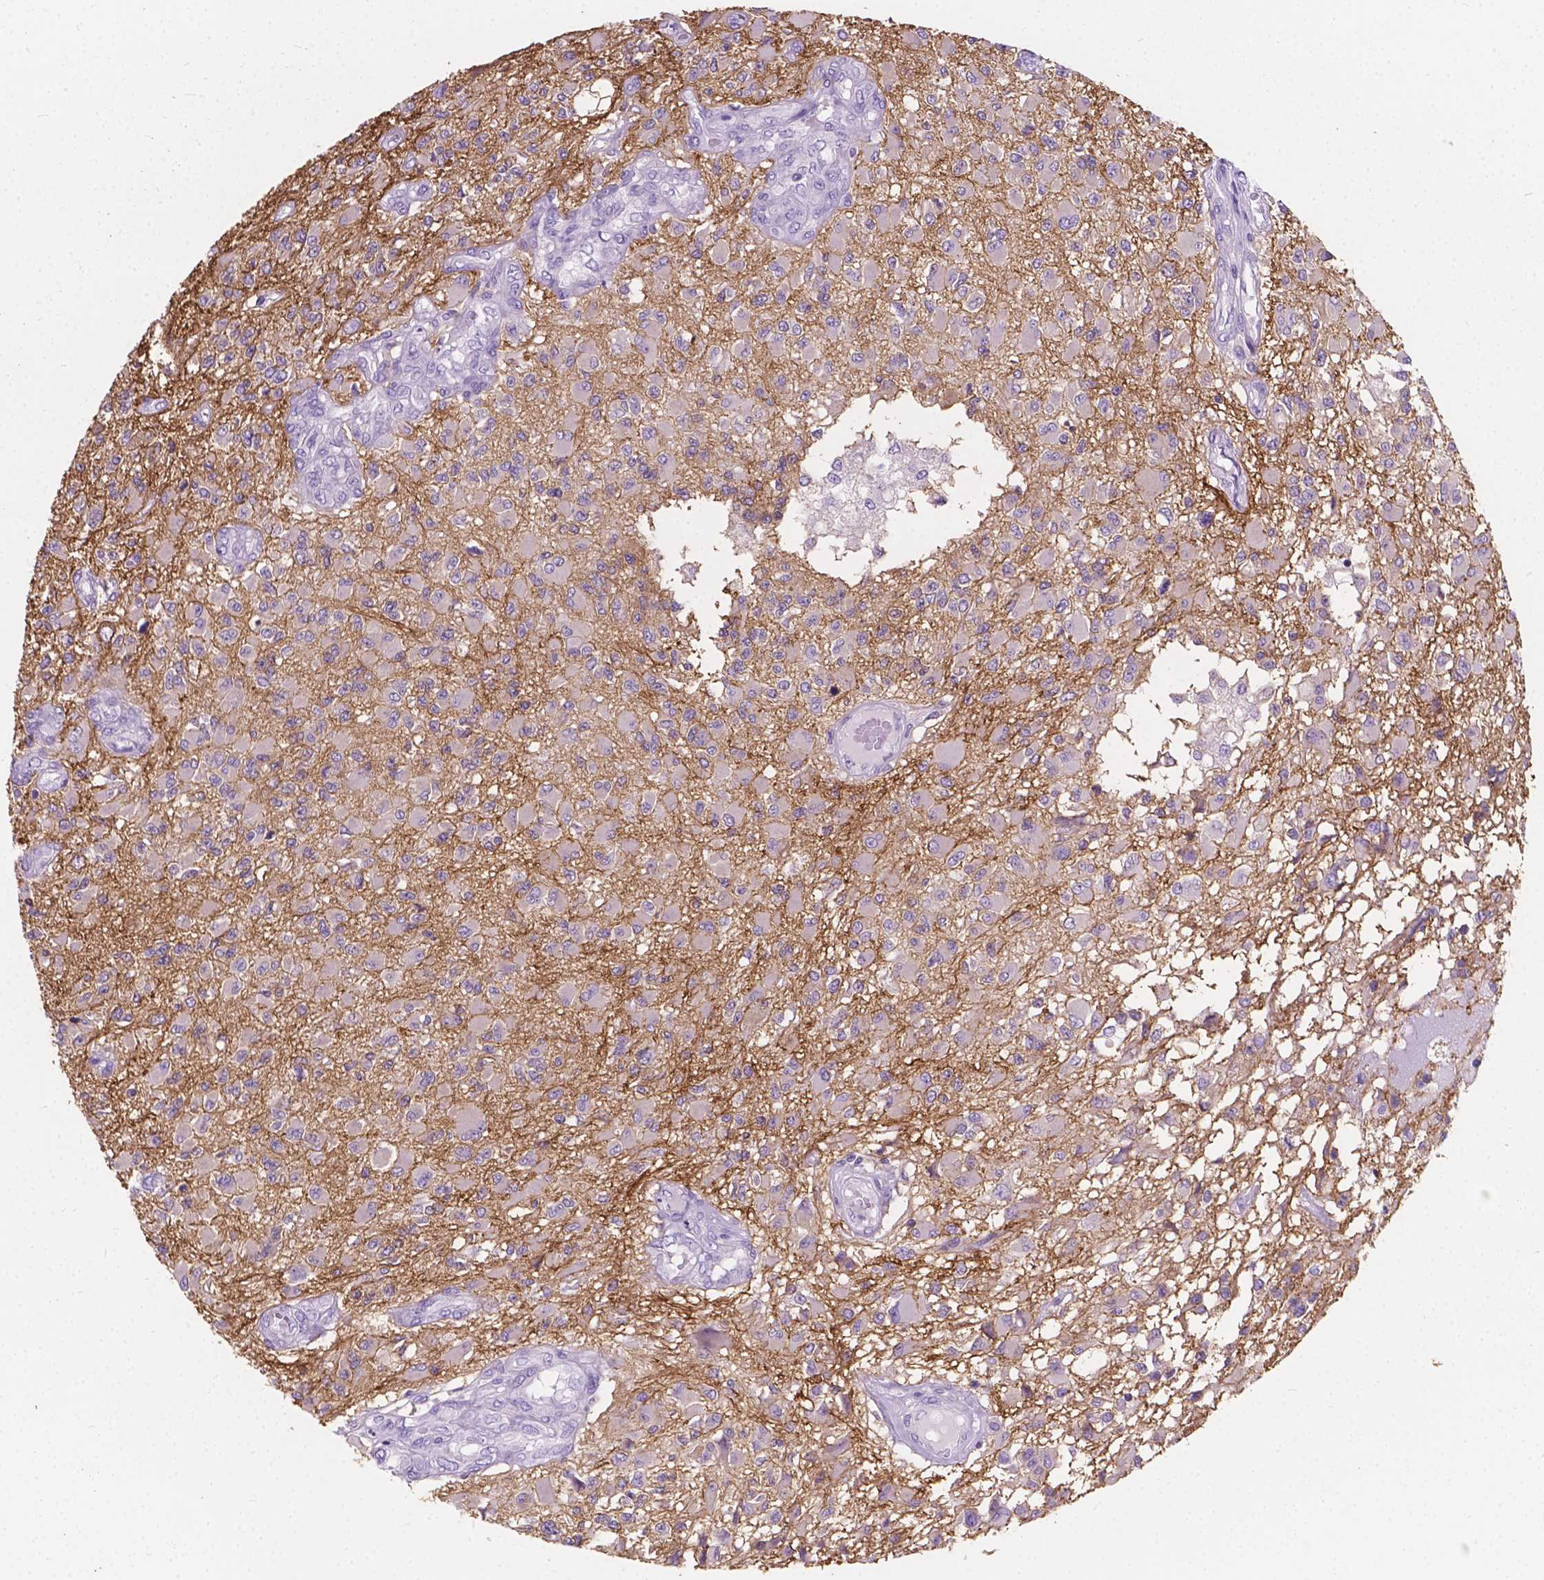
{"staining": {"intensity": "negative", "quantity": "none", "location": "none"}, "tissue": "glioma", "cell_type": "Tumor cells", "image_type": "cancer", "snomed": [{"axis": "morphology", "description": "Glioma, malignant, High grade"}, {"axis": "topography", "description": "Brain"}], "caption": "This is an immunohistochemistry (IHC) photomicrograph of human glioma. There is no staining in tumor cells.", "gene": "GNAO1", "patient": {"sex": "female", "age": 63}}